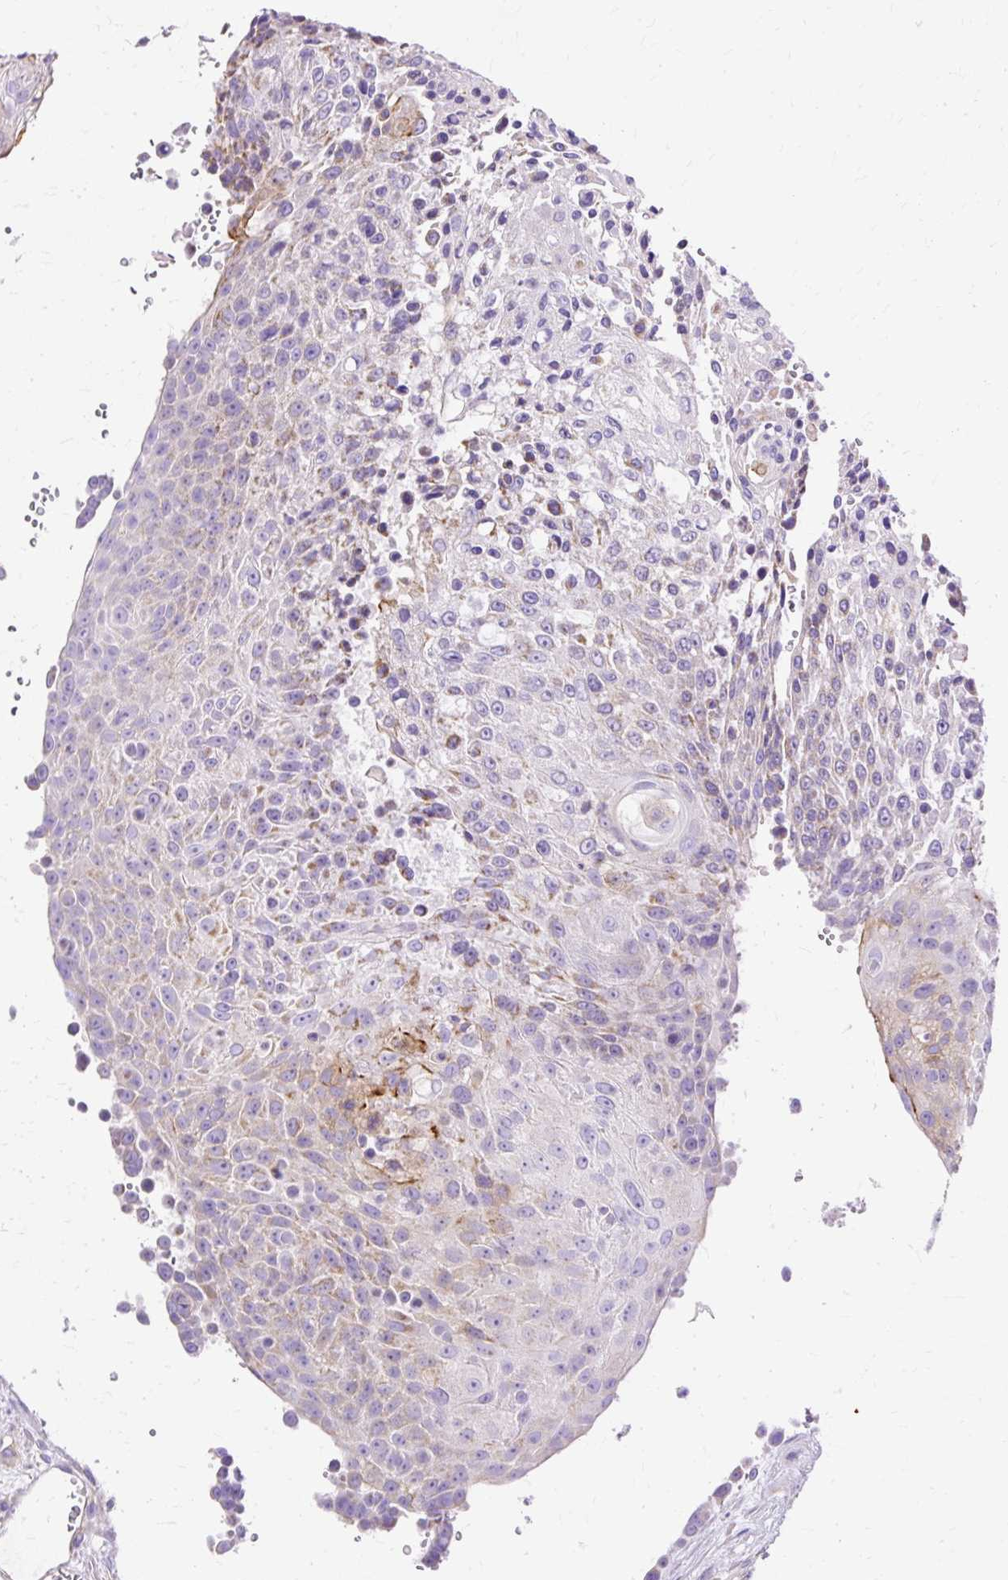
{"staining": {"intensity": "moderate", "quantity": "<25%", "location": "cytoplasmic/membranous"}, "tissue": "urothelial cancer", "cell_type": "Tumor cells", "image_type": "cancer", "snomed": [{"axis": "morphology", "description": "Urothelial carcinoma, High grade"}, {"axis": "topography", "description": "Urinary bladder"}], "caption": "This histopathology image exhibits immunohistochemistry staining of human high-grade urothelial carcinoma, with low moderate cytoplasmic/membranous expression in approximately <25% of tumor cells.", "gene": "MYO6", "patient": {"sex": "female", "age": 63}}